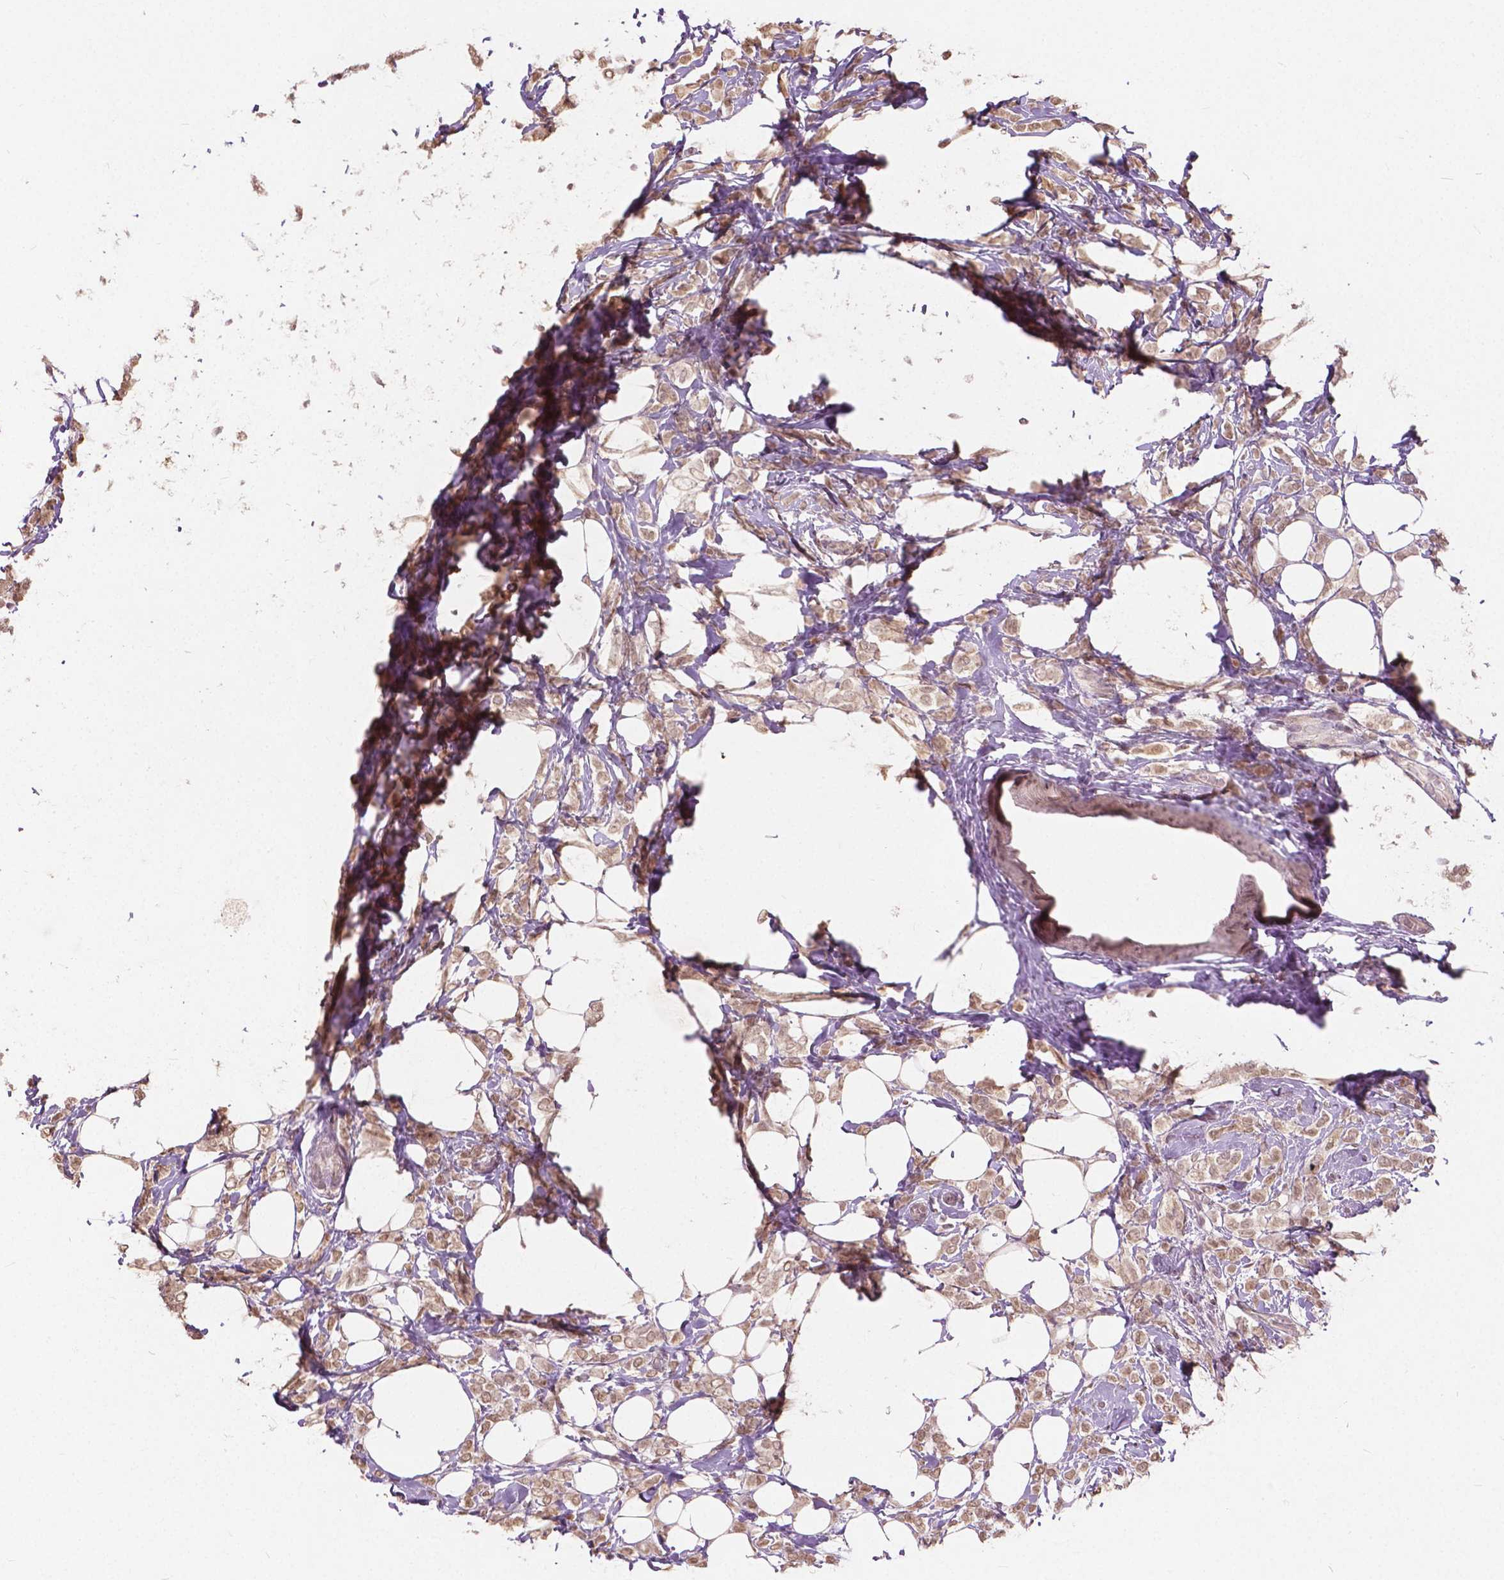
{"staining": {"intensity": "moderate", "quantity": ">75%", "location": "nuclear"}, "tissue": "breast cancer", "cell_type": "Tumor cells", "image_type": "cancer", "snomed": [{"axis": "morphology", "description": "Lobular carcinoma"}, {"axis": "topography", "description": "Breast"}], "caption": "Brown immunohistochemical staining in human breast lobular carcinoma demonstrates moderate nuclear positivity in approximately >75% of tumor cells. (Stains: DAB in brown, nuclei in blue, Microscopy: brightfield microscopy at high magnification).", "gene": "HOXA10", "patient": {"sex": "female", "age": 49}}